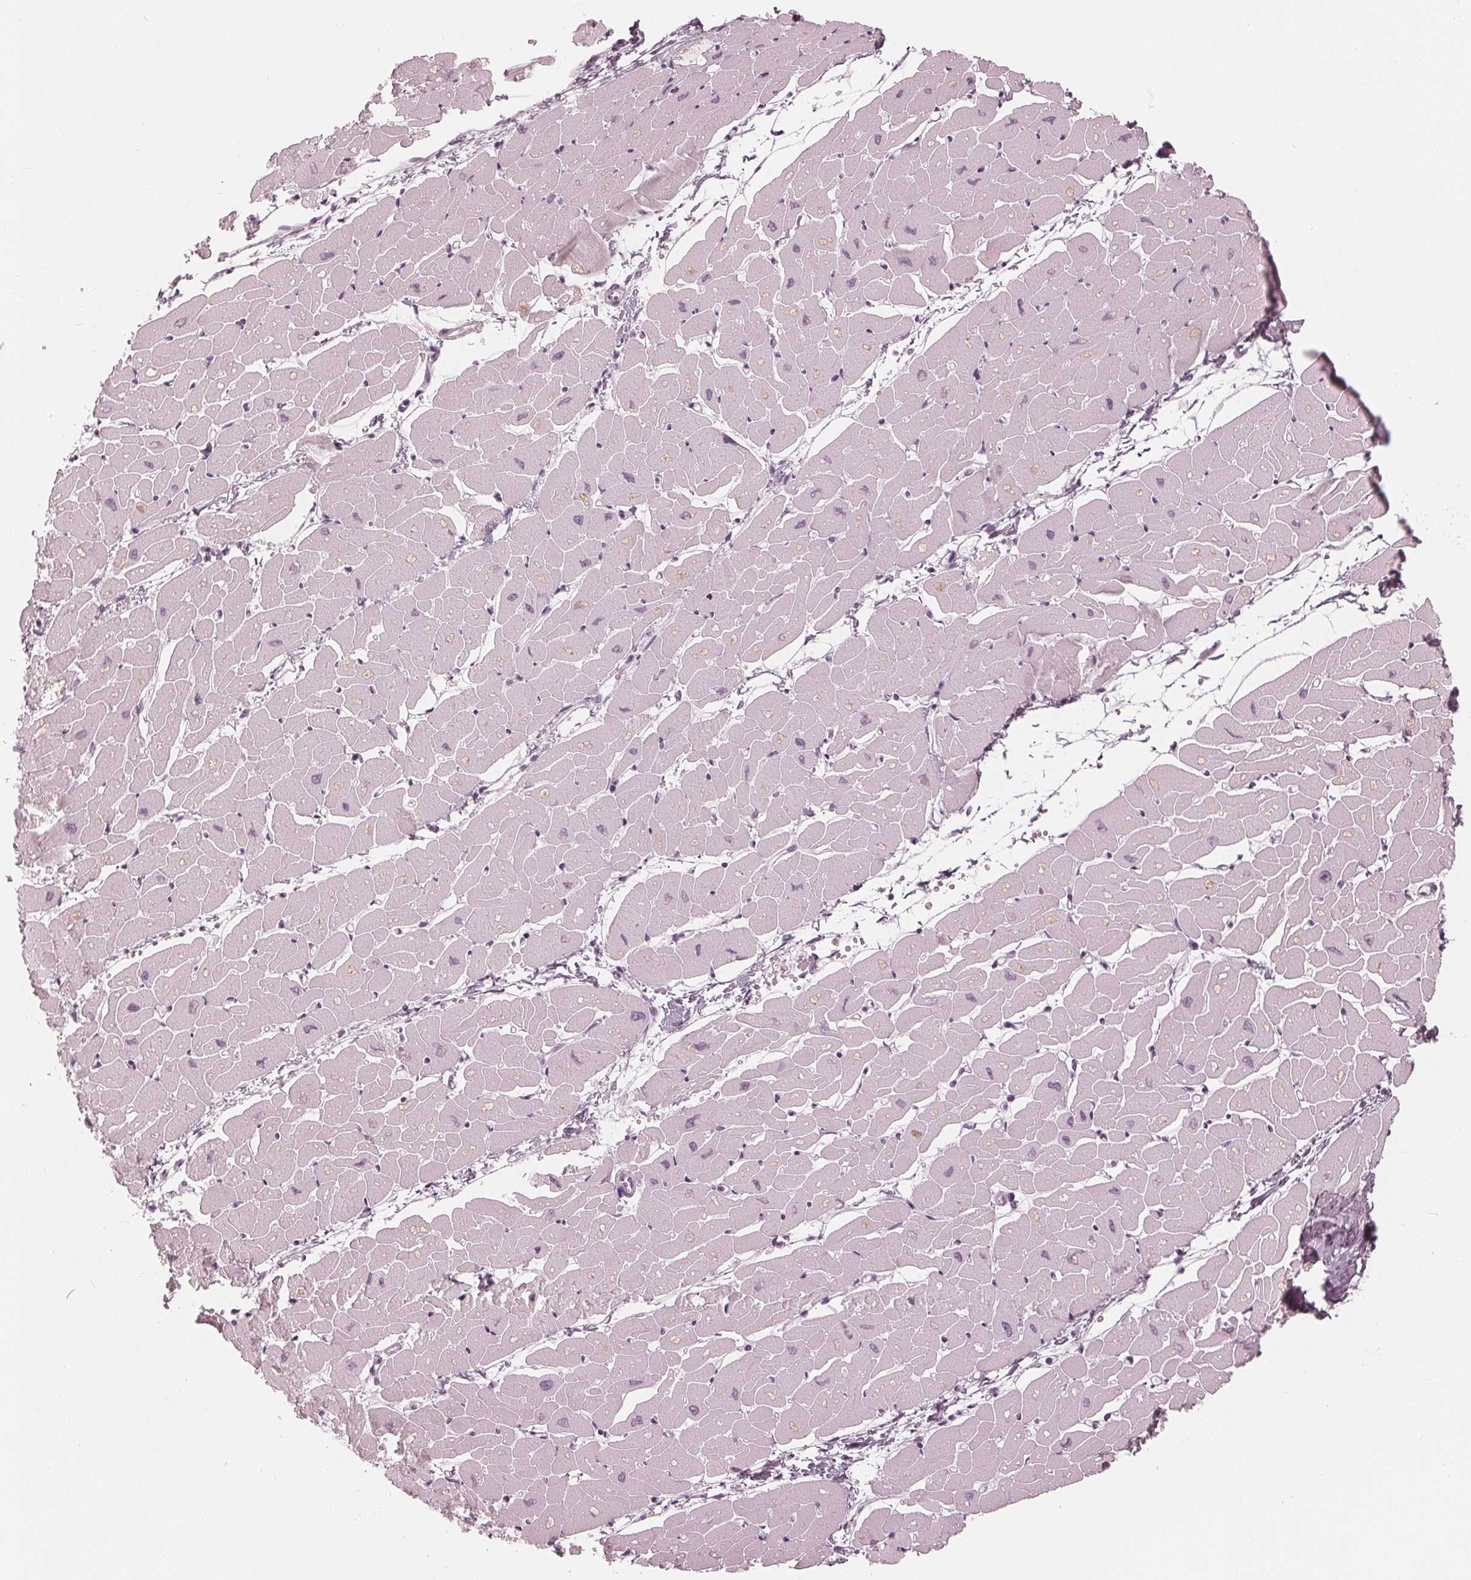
{"staining": {"intensity": "weak", "quantity": "<25%", "location": "cytoplasmic/membranous"}, "tissue": "heart muscle", "cell_type": "Cardiomyocytes", "image_type": "normal", "snomed": [{"axis": "morphology", "description": "Normal tissue, NOS"}, {"axis": "topography", "description": "Heart"}], "caption": "Immunohistochemistry of benign heart muscle shows no staining in cardiomyocytes. (Immunohistochemistry (ihc), brightfield microscopy, high magnification).", "gene": "PAEP", "patient": {"sex": "male", "age": 57}}